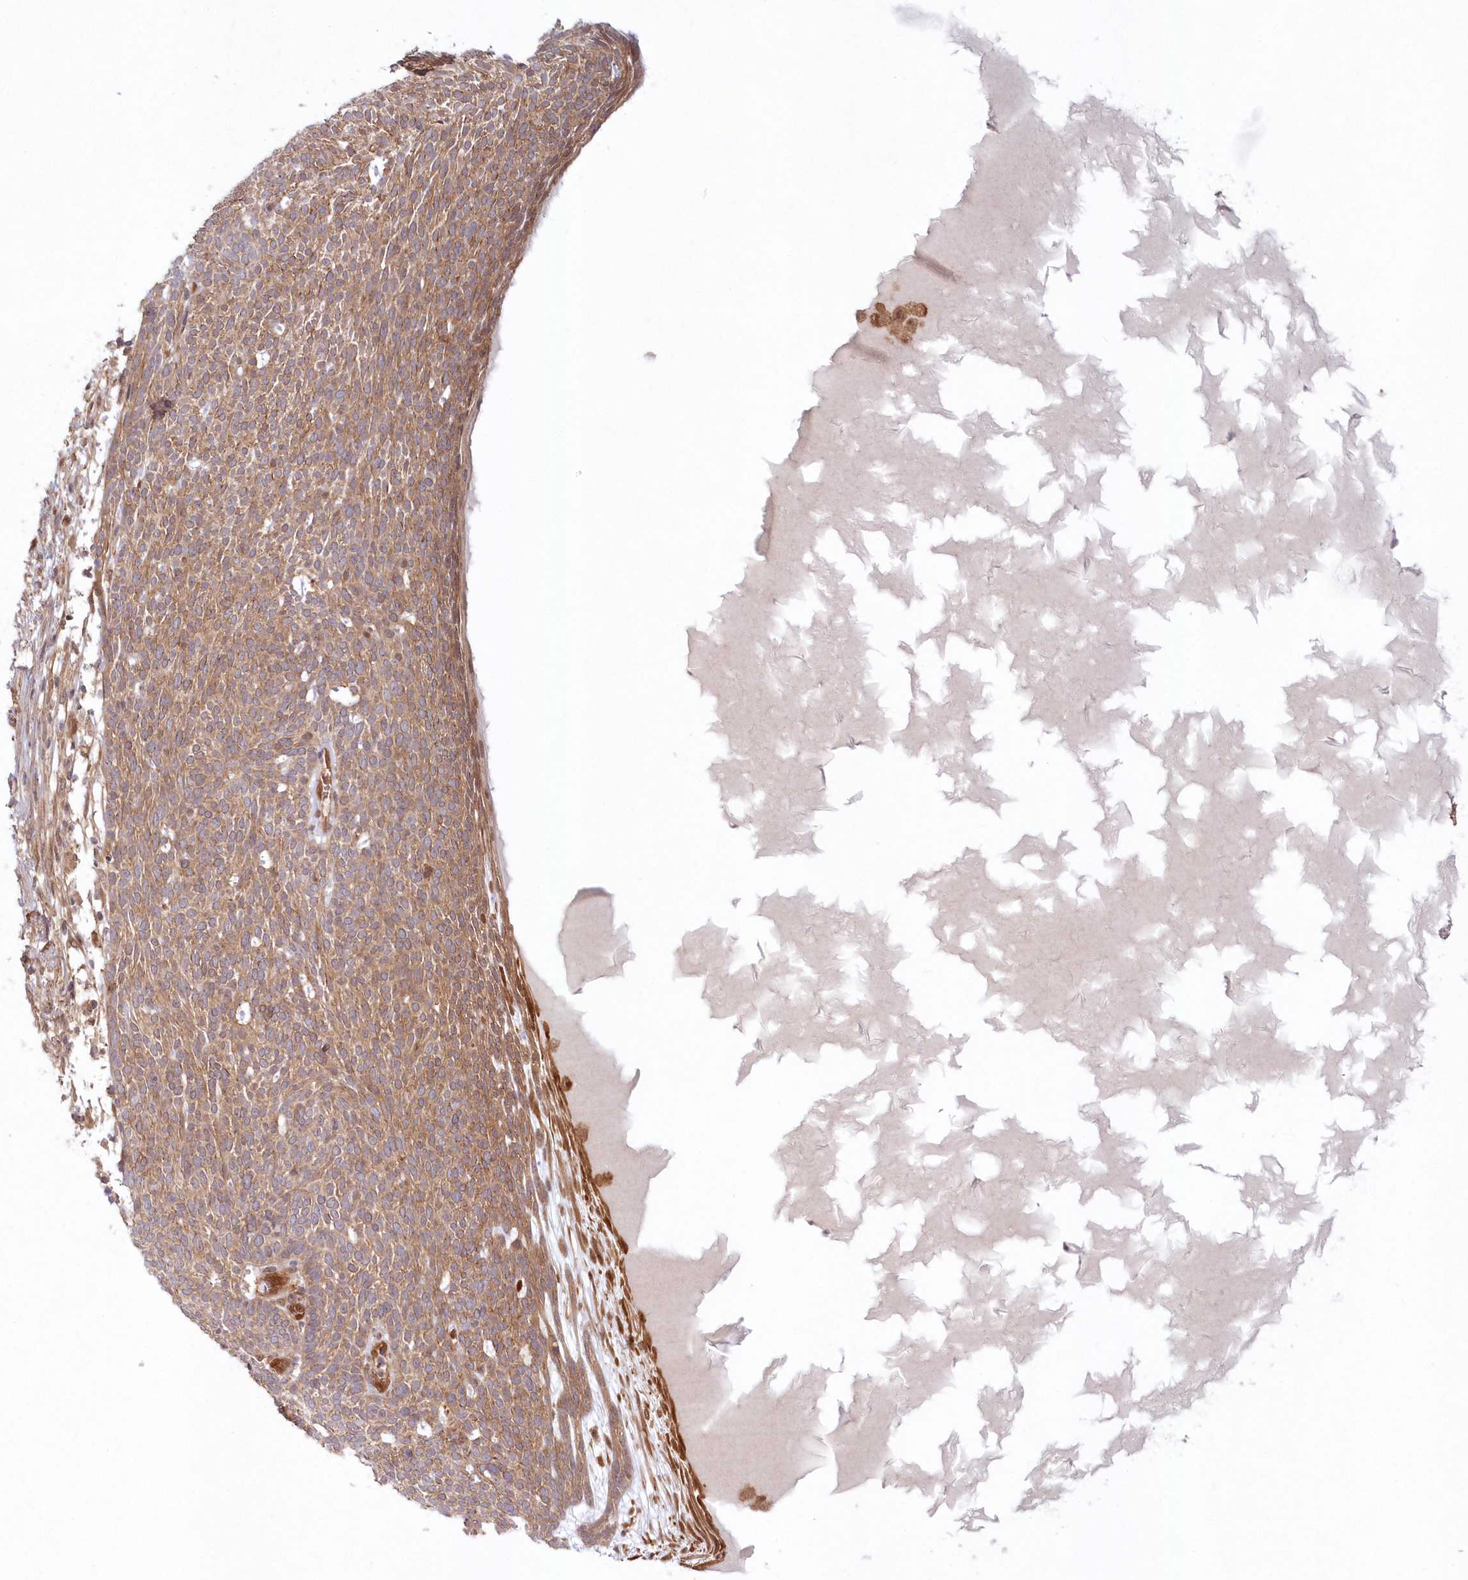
{"staining": {"intensity": "moderate", "quantity": ">75%", "location": "cytoplasmic/membranous"}, "tissue": "skin cancer", "cell_type": "Tumor cells", "image_type": "cancer", "snomed": [{"axis": "morphology", "description": "Squamous cell carcinoma, NOS"}, {"axis": "topography", "description": "Skin"}], "caption": "Moderate cytoplasmic/membranous protein staining is seen in about >75% of tumor cells in skin cancer (squamous cell carcinoma). (Stains: DAB (3,3'-diaminobenzidine) in brown, nuclei in blue, Microscopy: brightfield microscopy at high magnification).", "gene": "GBE1", "patient": {"sex": "female", "age": 90}}